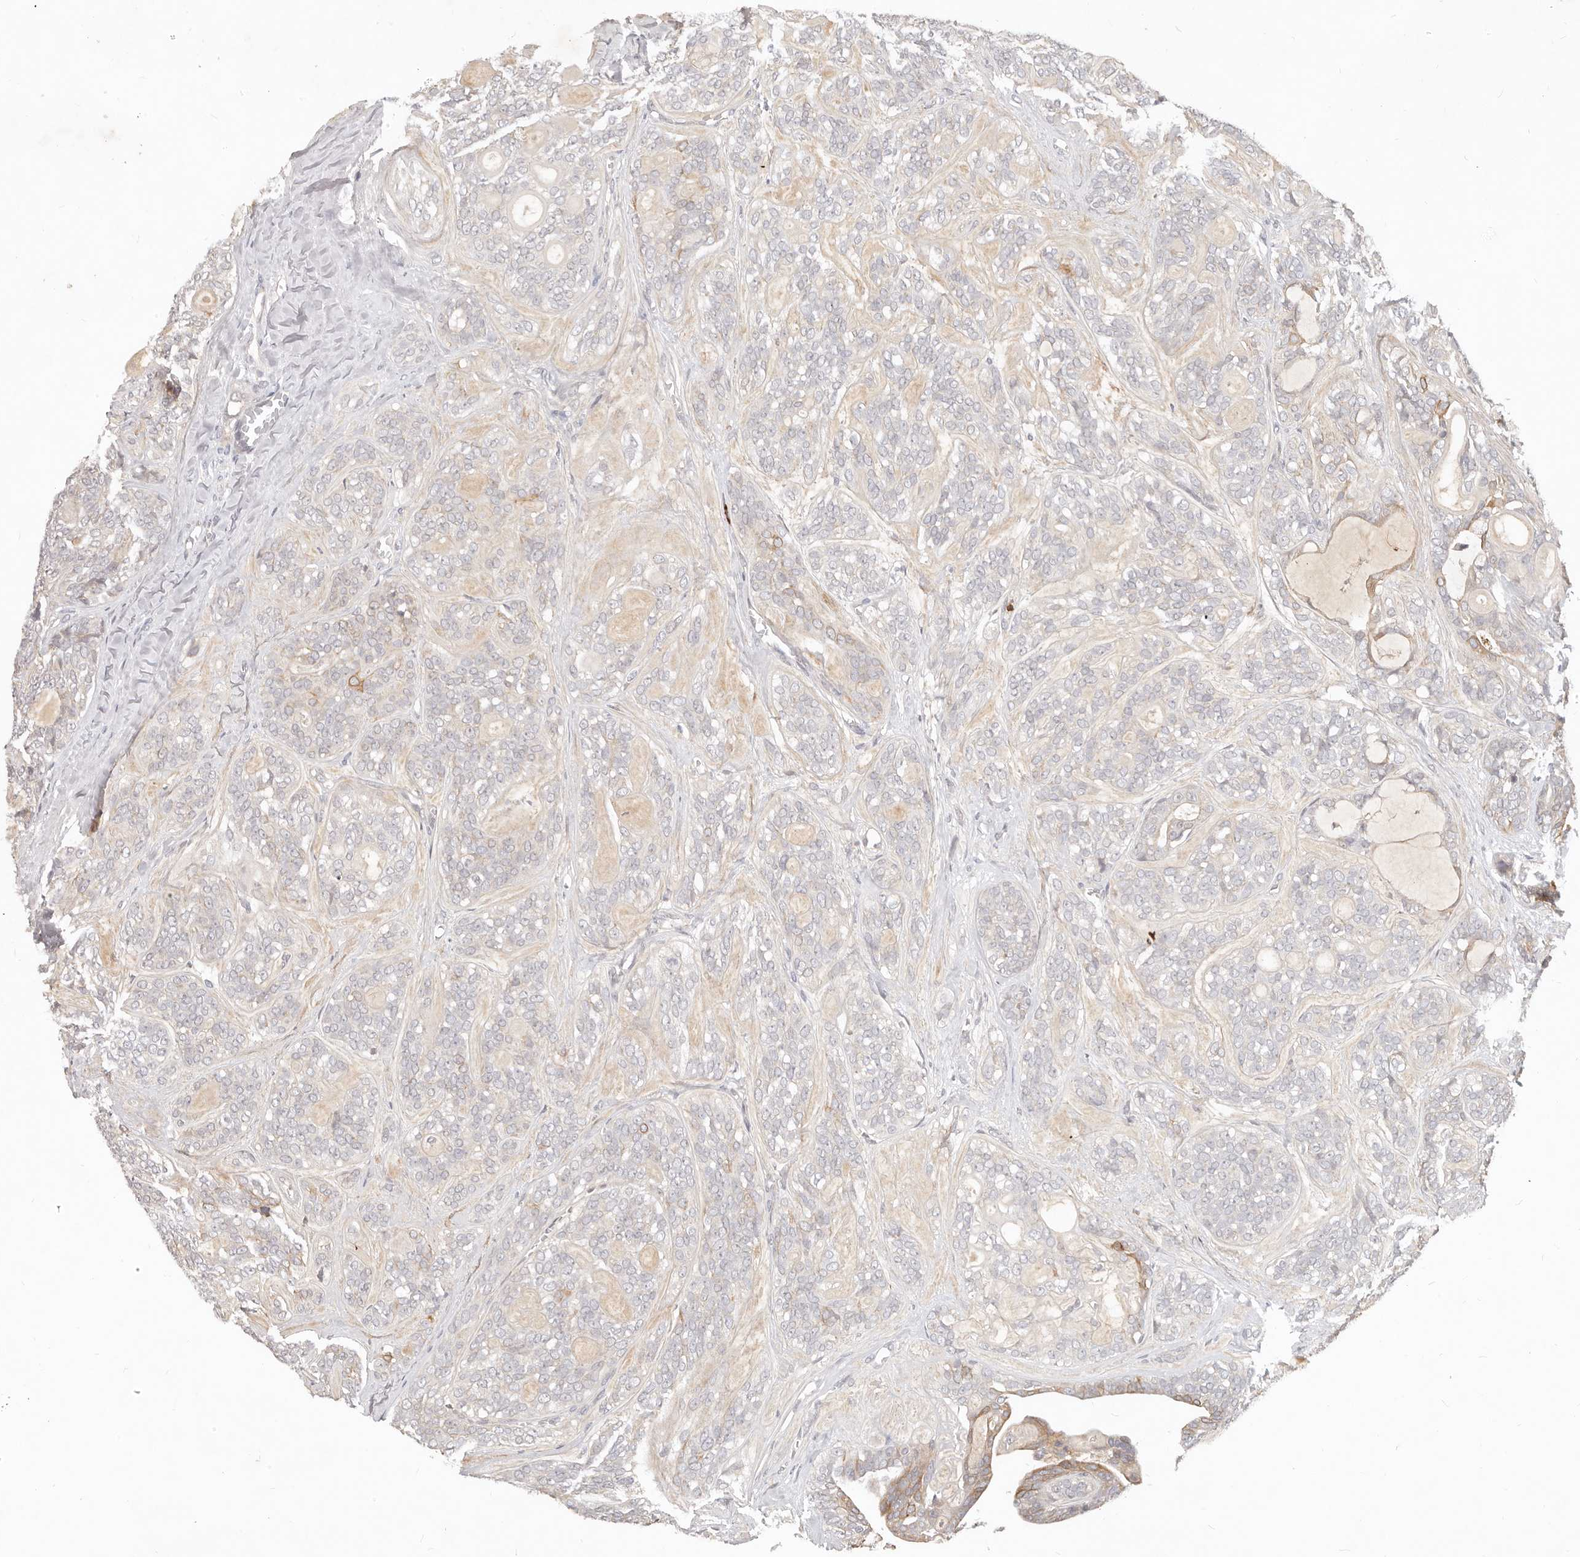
{"staining": {"intensity": "negative", "quantity": "none", "location": "none"}, "tissue": "head and neck cancer", "cell_type": "Tumor cells", "image_type": "cancer", "snomed": [{"axis": "morphology", "description": "Adenocarcinoma, NOS"}, {"axis": "topography", "description": "Head-Neck"}], "caption": "High magnification brightfield microscopy of adenocarcinoma (head and neck) stained with DAB (3,3'-diaminobenzidine) (brown) and counterstained with hematoxylin (blue): tumor cells show no significant positivity.", "gene": "USP49", "patient": {"sex": "male", "age": 66}}